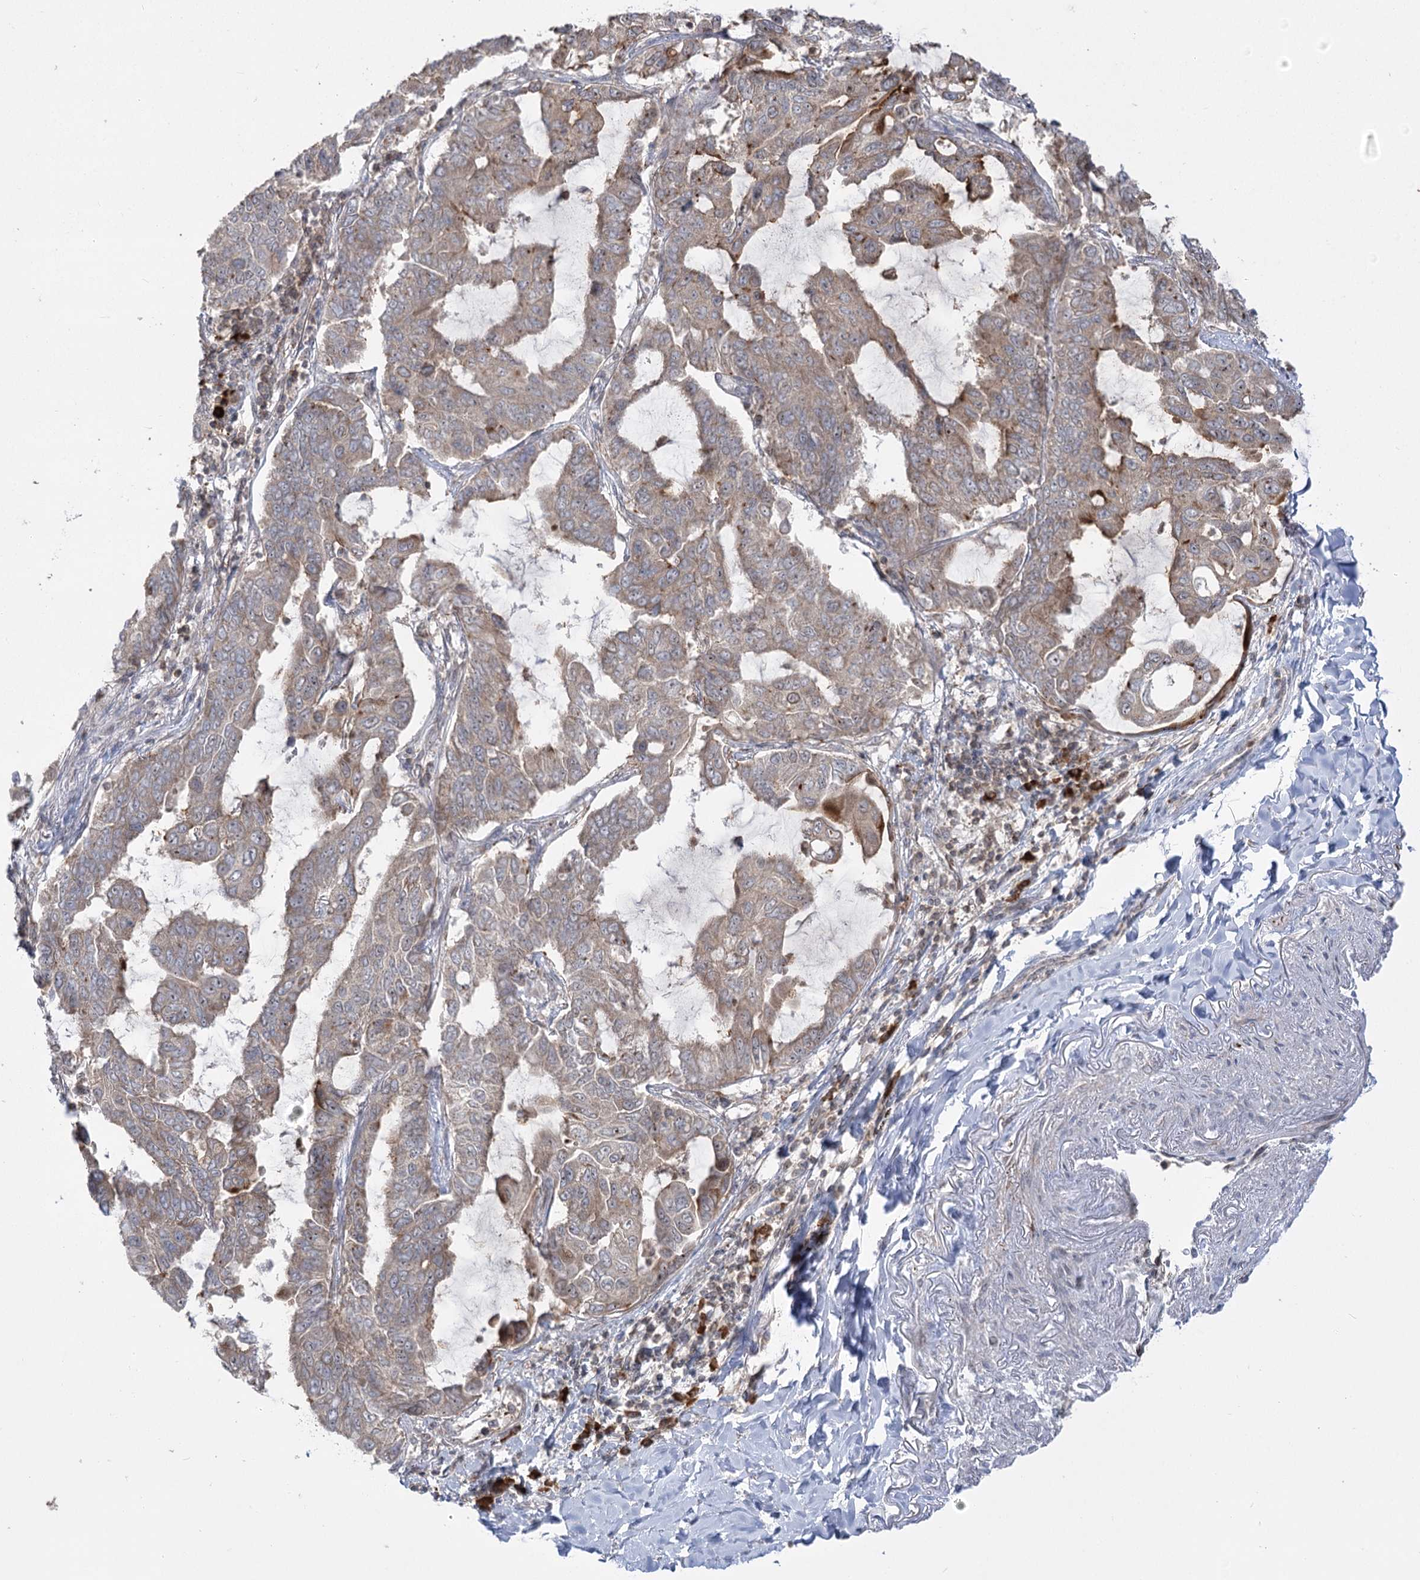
{"staining": {"intensity": "strong", "quantity": "<25%", "location": "cytoplasmic/membranous"}, "tissue": "lung cancer", "cell_type": "Tumor cells", "image_type": "cancer", "snomed": [{"axis": "morphology", "description": "Adenocarcinoma, NOS"}, {"axis": "topography", "description": "Lung"}], "caption": "The micrograph shows immunohistochemical staining of lung adenocarcinoma. There is strong cytoplasmic/membranous staining is identified in approximately <25% of tumor cells.", "gene": "SYTL1", "patient": {"sex": "male", "age": 64}}